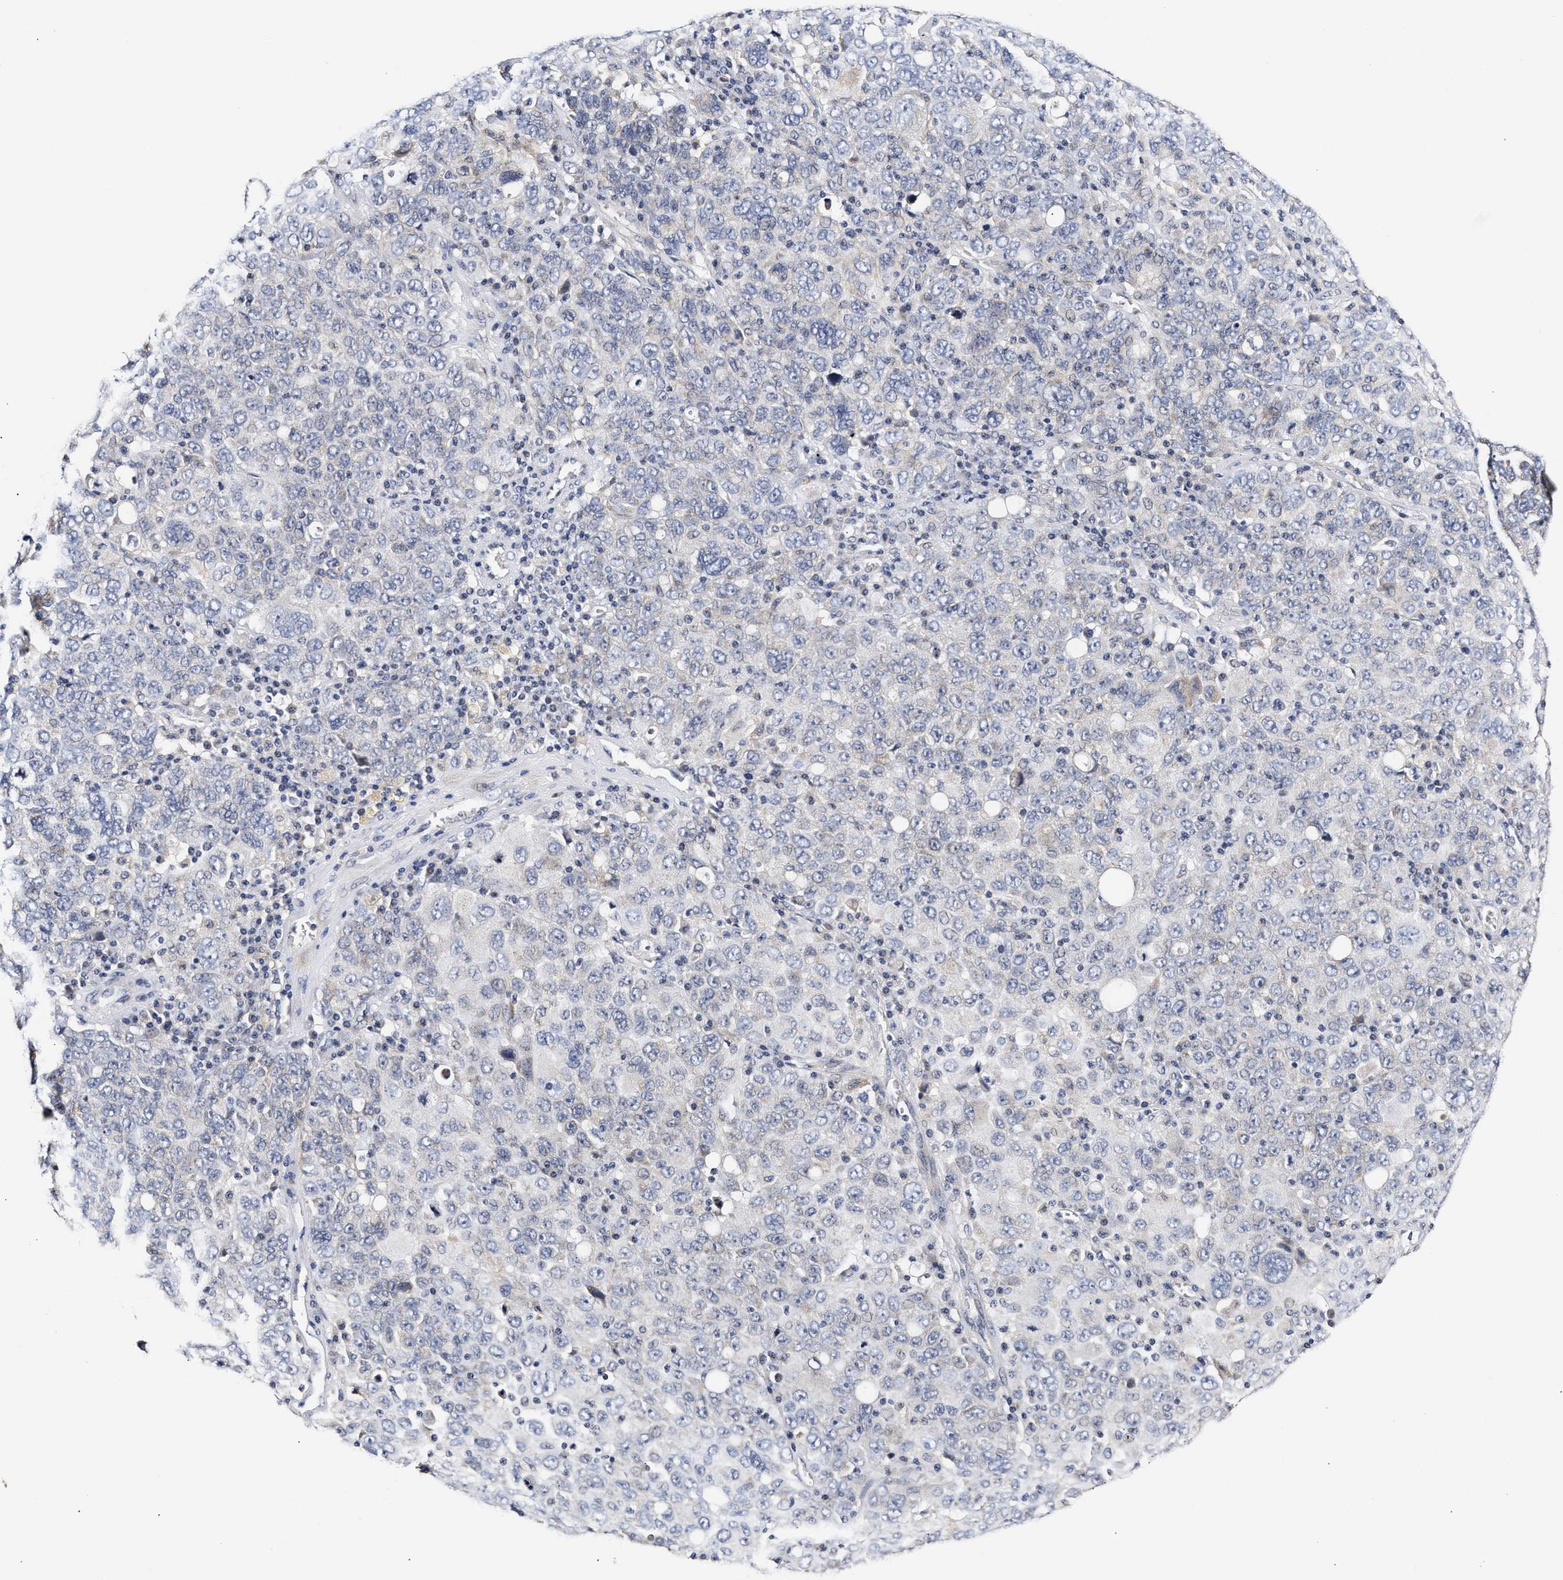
{"staining": {"intensity": "negative", "quantity": "none", "location": "none"}, "tissue": "ovarian cancer", "cell_type": "Tumor cells", "image_type": "cancer", "snomed": [{"axis": "morphology", "description": "Carcinoma, endometroid"}, {"axis": "topography", "description": "Ovary"}], "caption": "Ovarian cancer (endometroid carcinoma) was stained to show a protein in brown. There is no significant positivity in tumor cells.", "gene": "RINT1", "patient": {"sex": "female", "age": 62}}